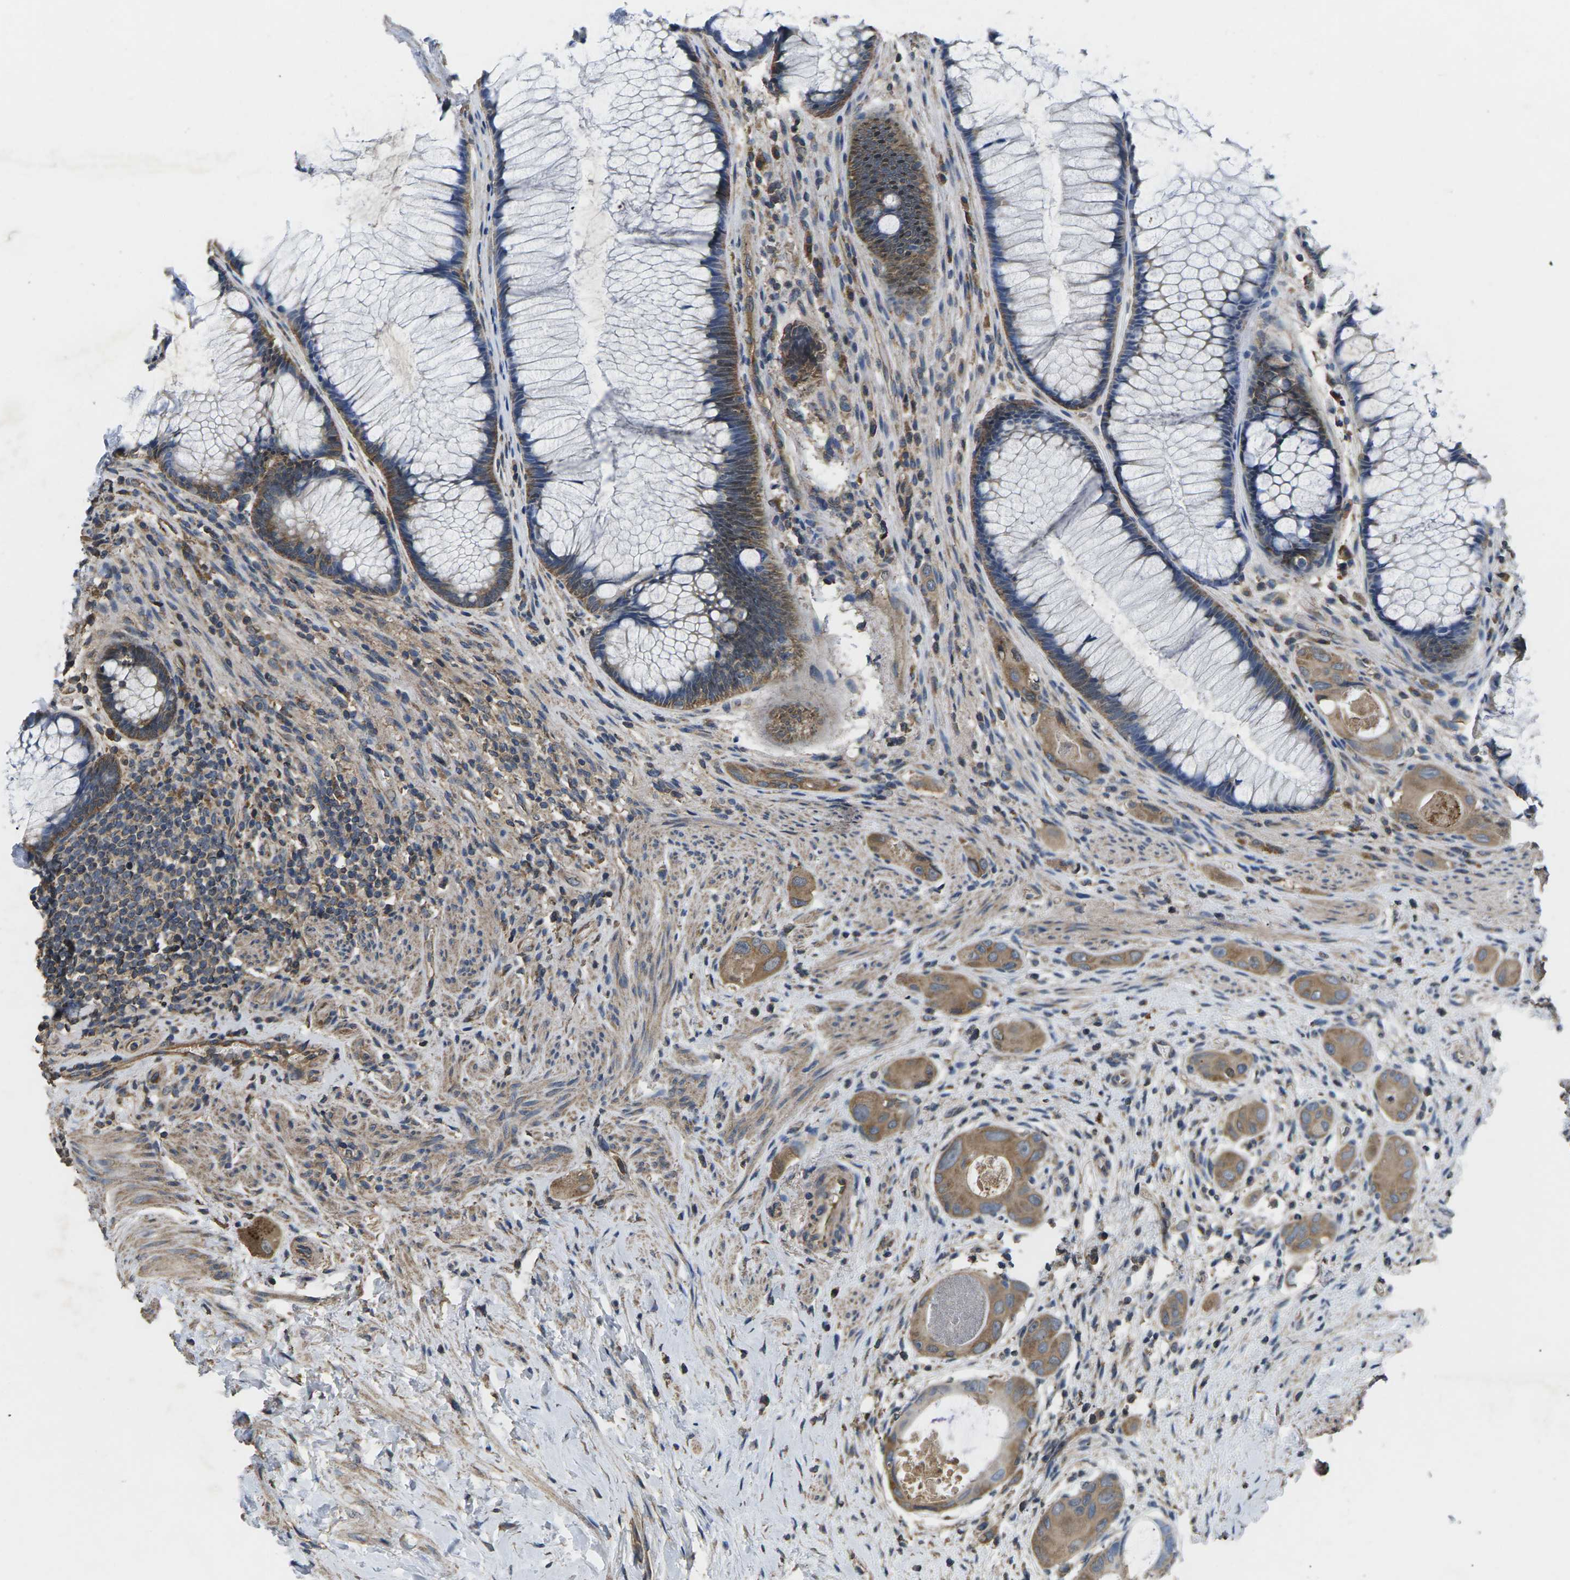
{"staining": {"intensity": "moderate", "quantity": ">75%", "location": "cytoplasmic/membranous"}, "tissue": "colorectal cancer", "cell_type": "Tumor cells", "image_type": "cancer", "snomed": [{"axis": "morphology", "description": "Adenocarcinoma, NOS"}, {"axis": "topography", "description": "Rectum"}], "caption": "The immunohistochemical stain labels moderate cytoplasmic/membranous staining in tumor cells of adenocarcinoma (colorectal) tissue.", "gene": "B4GAT1", "patient": {"sex": "male", "age": 51}}